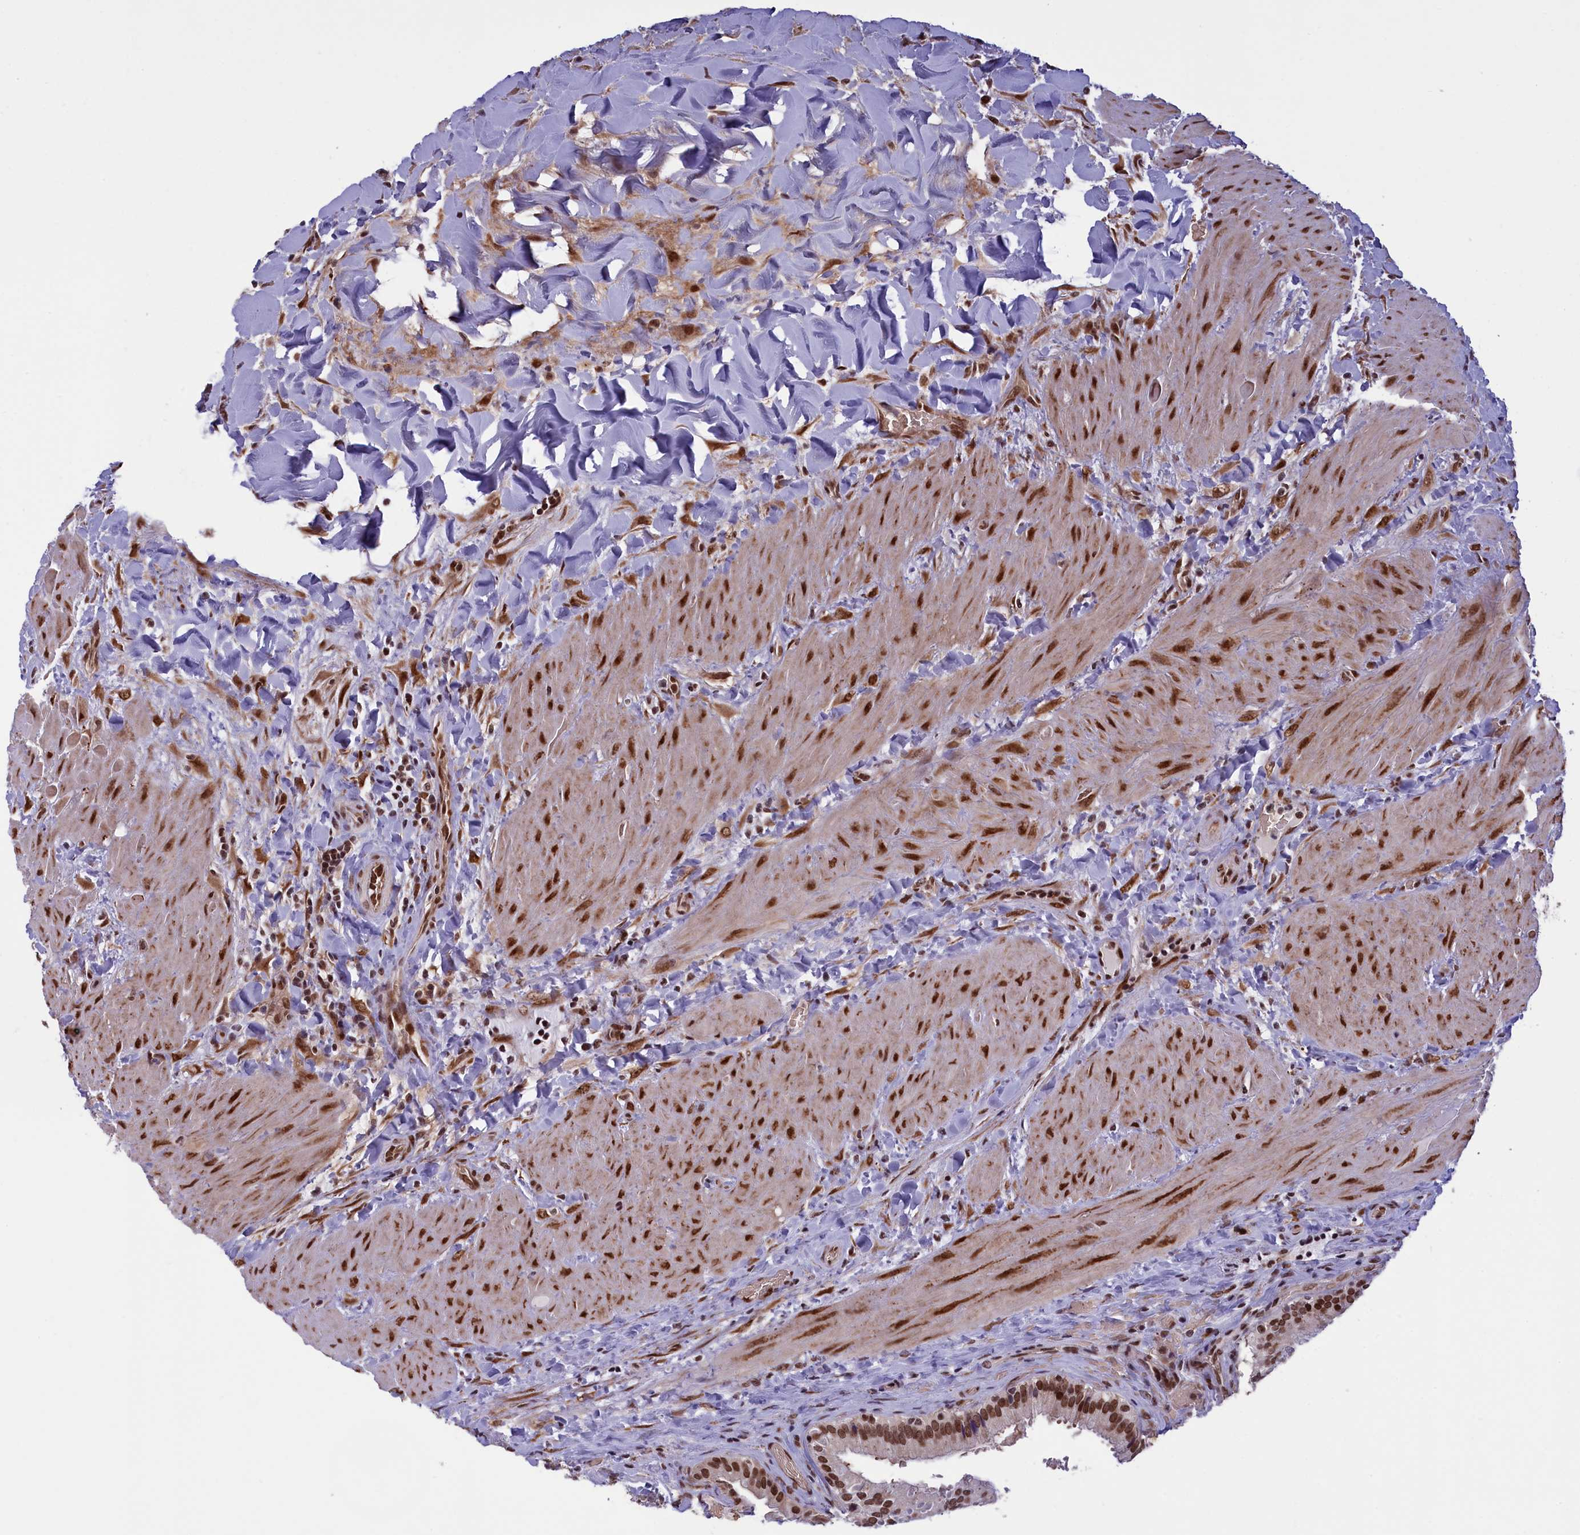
{"staining": {"intensity": "strong", "quantity": ">75%", "location": "cytoplasmic/membranous,nuclear"}, "tissue": "gallbladder", "cell_type": "Glandular cells", "image_type": "normal", "snomed": [{"axis": "morphology", "description": "Normal tissue, NOS"}, {"axis": "topography", "description": "Gallbladder"}], "caption": "An immunohistochemistry (IHC) image of normal tissue is shown. Protein staining in brown highlights strong cytoplasmic/membranous,nuclear positivity in gallbladder within glandular cells.", "gene": "MPHOSPH8", "patient": {"sex": "male", "age": 24}}